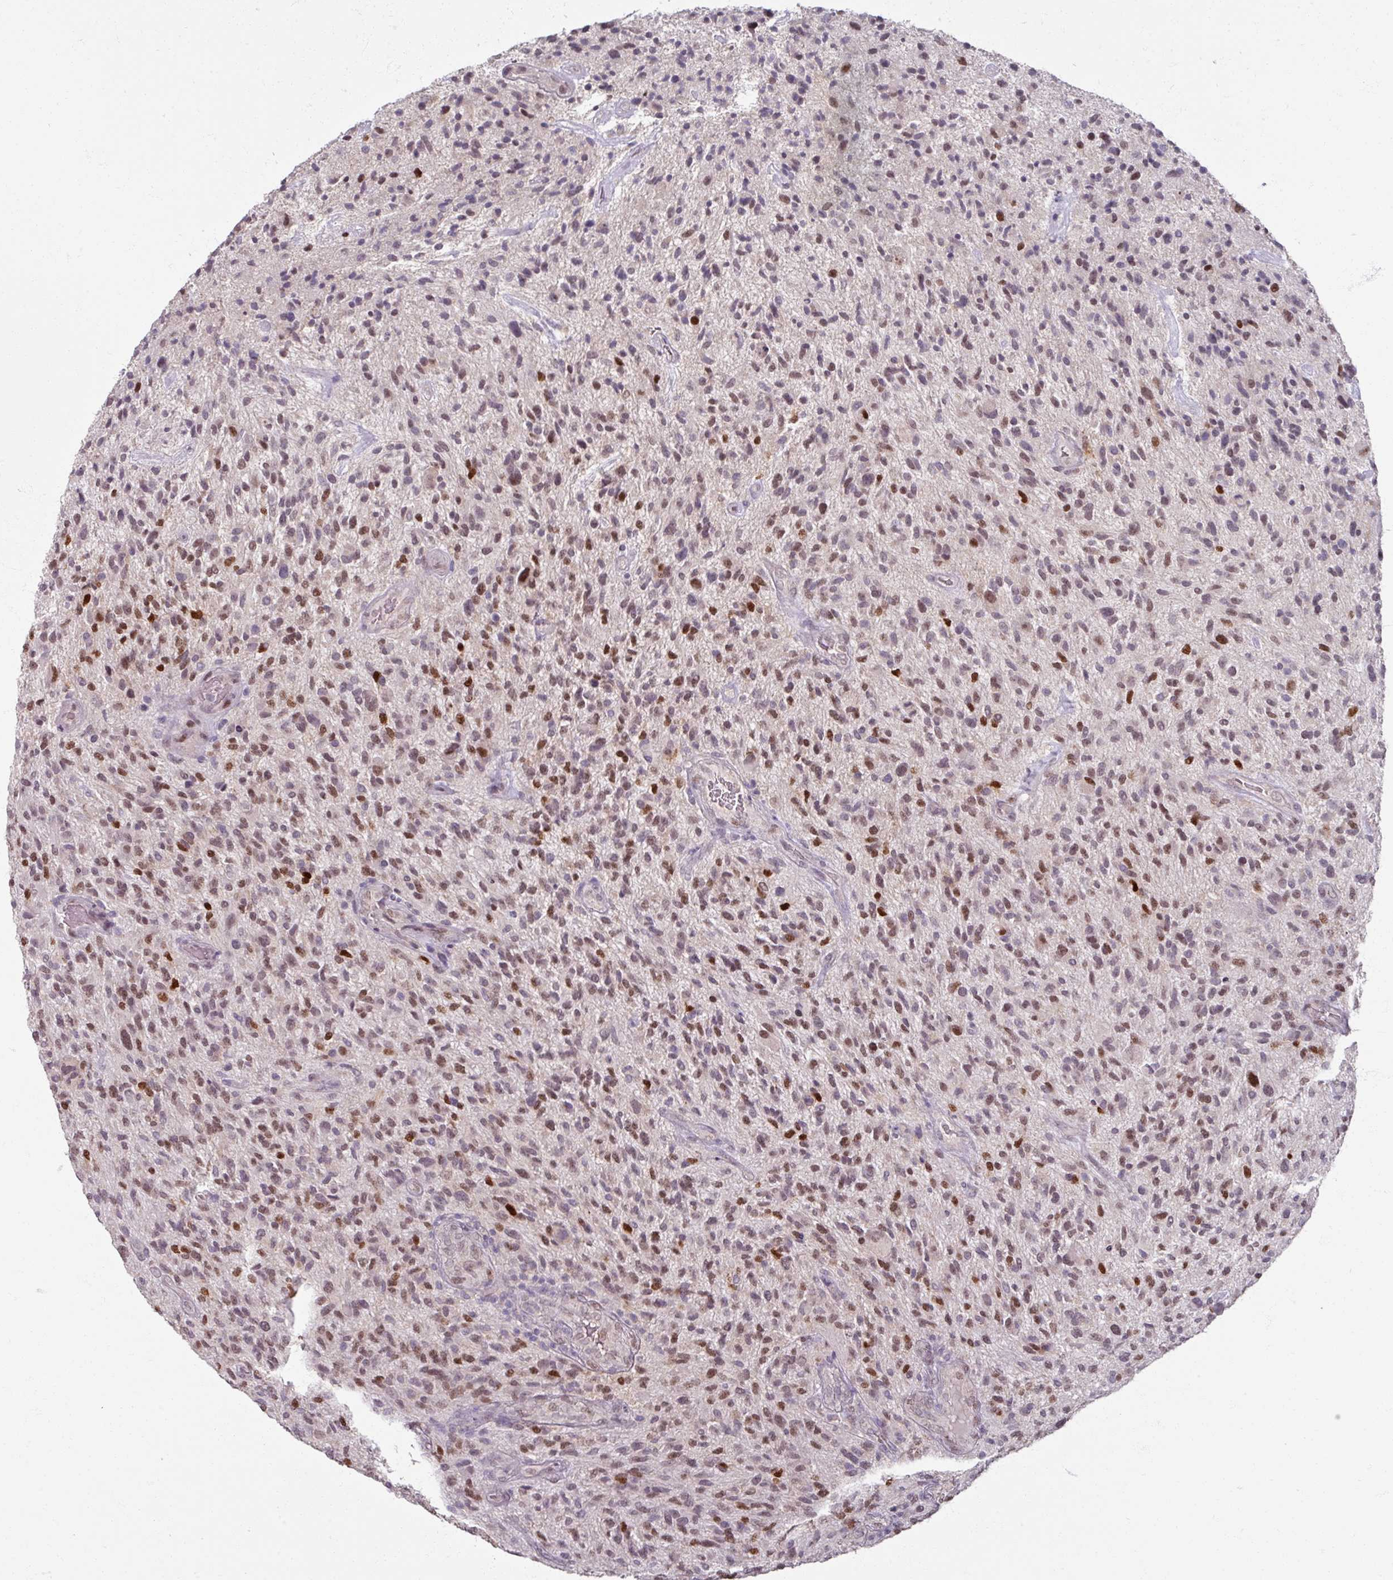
{"staining": {"intensity": "moderate", "quantity": "<25%", "location": "nuclear"}, "tissue": "glioma", "cell_type": "Tumor cells", "image_type": "cancer", "snomed": [{"axis": "morphology", "description": "Glioma, malignant, High grade"}, {"axis": "topography", "description": "Brain"}], "caption": "IHC staining of glioma, which shows low levels of moderate nuclear expression in about <25% of tumor cells indicating moderate nuclear protein expression. The staining was performed using DAB (brown) for protein detection and nuclei were counterstained in hematoxylin (blue).", "gene": "SOX11", "patient": {"sex": "male", "age": 47}}